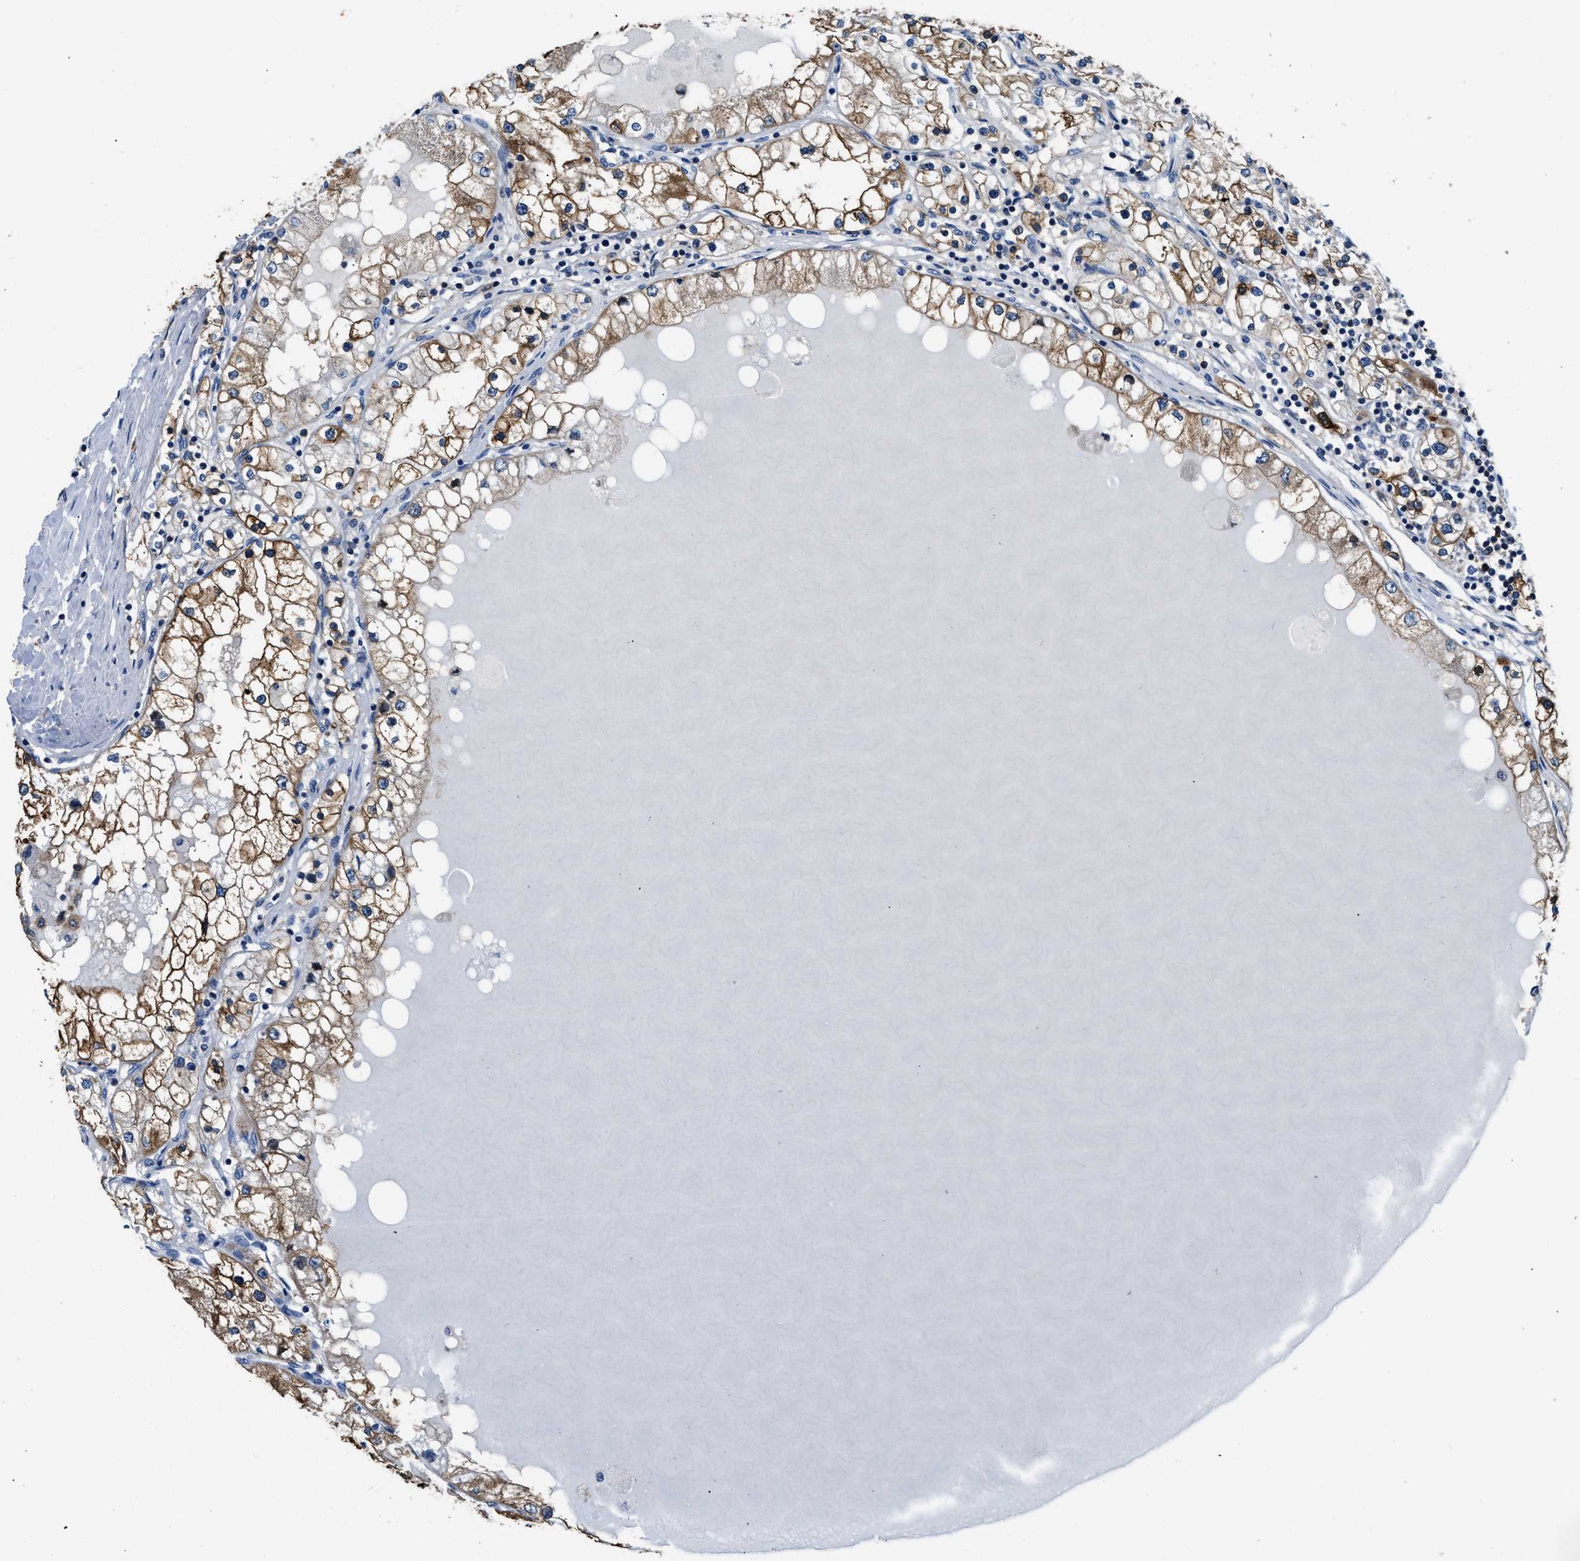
{"staining": {"intensity": "strong", "quantity": ">75%", "location": "cytoplasmic/membranous"}, "tissue": "renal cancer", "cell_type": "Tumor cells", "image_type": "cancer", "snomed": [{"axis": "morphology", "description": "Adenocarcinoma, NOS"}, {"axis": "topography", "description": "Kidney"}], "caption": "Immunohistochemical staining of adenocarcinoma (renal) reveals strong cytoplasmic/membranous protein staining in about >75% of tumor cells.", "gene": "PKM", "patient": {"sex": "male", "age": 68}}